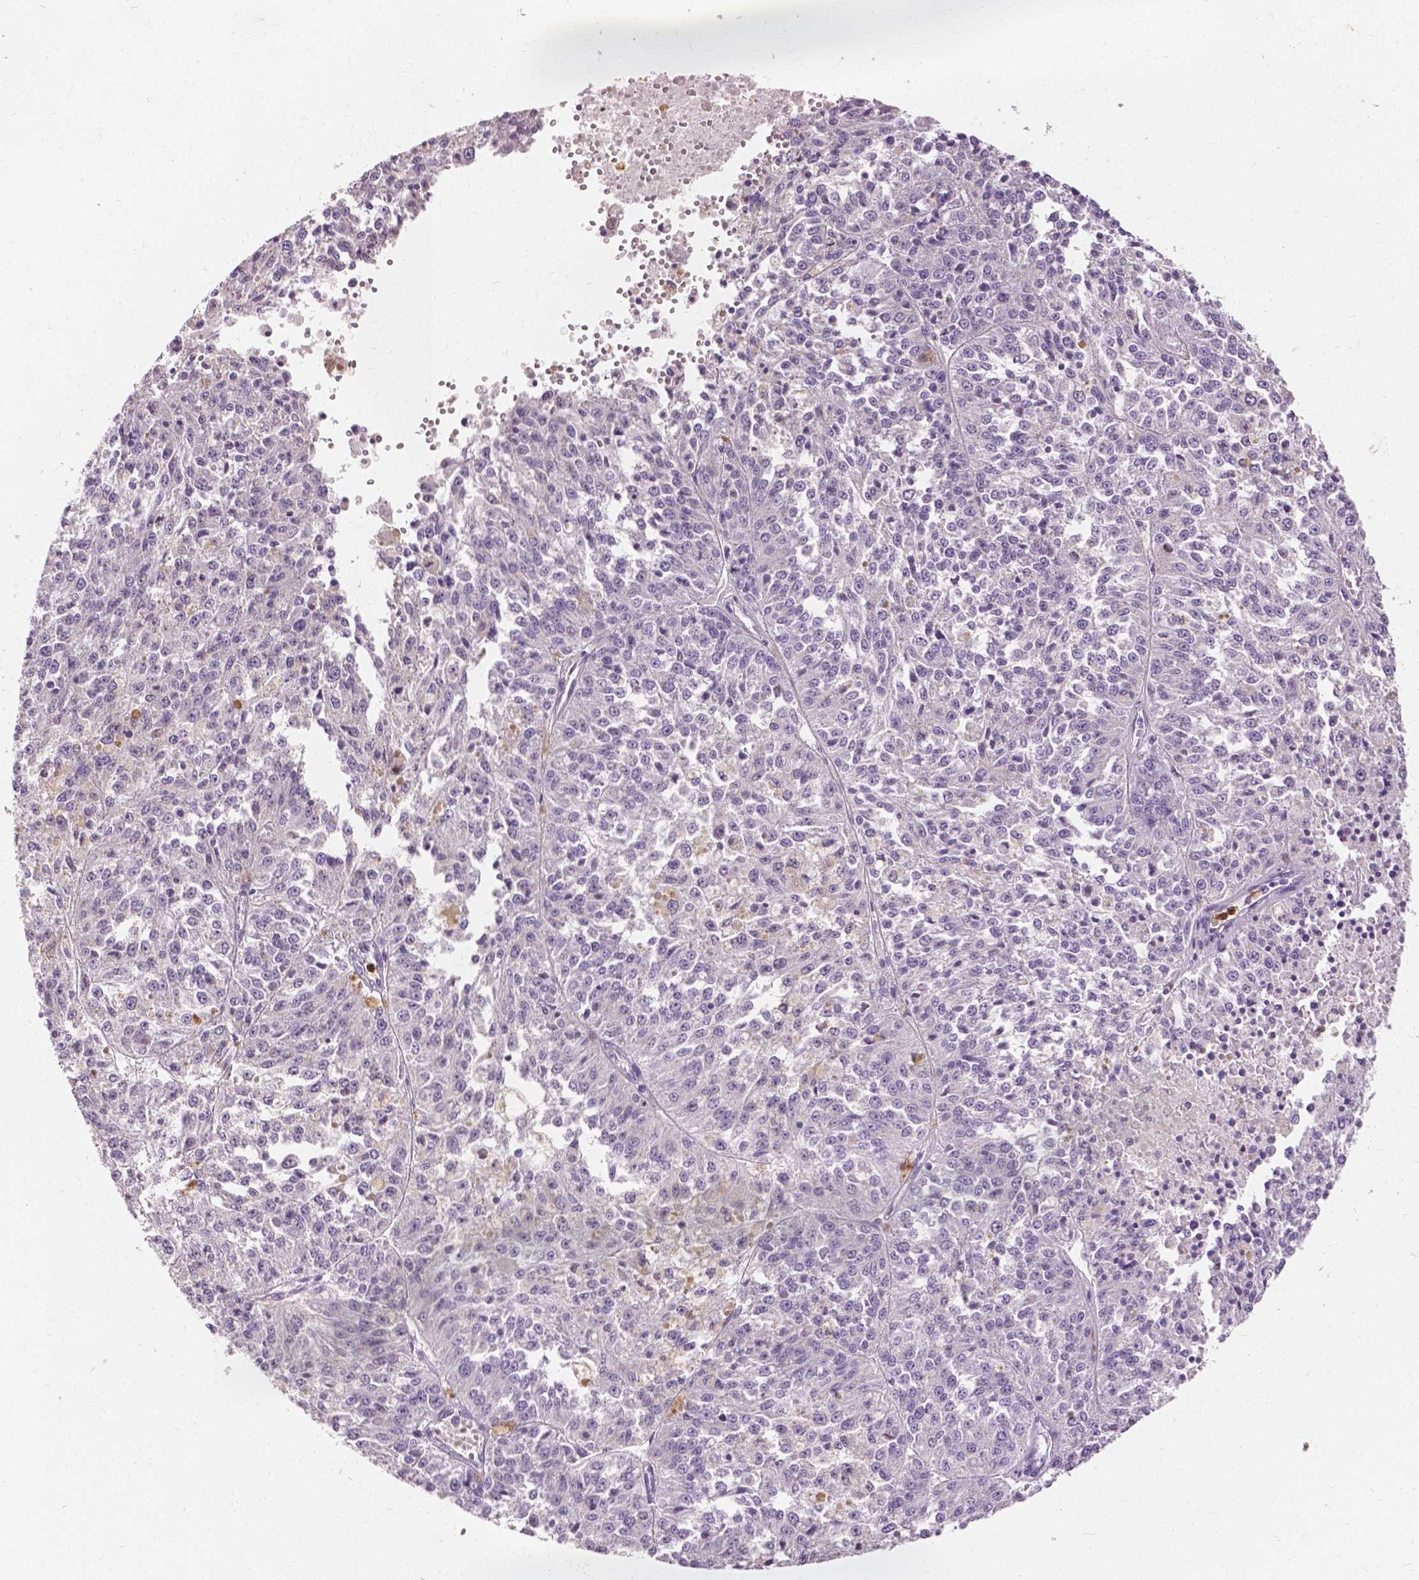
{"staining": {"intensity": "negative", "quantity": "none", "location": "none"}, "tissue": "melanoma", "cell_type": "Tumor cells", "image_type": "cancer", "snomed": [{"axis": "morphology", "description": "Malignant melanoma, Metastatic site"}, {"axis": "topography", "description": "Lymph node"}], "caption": "Tumor cells are negative for protein expression in human melanoma.", "gene": "CXCR2", "patient": {"sex": "female", "age": 64}}